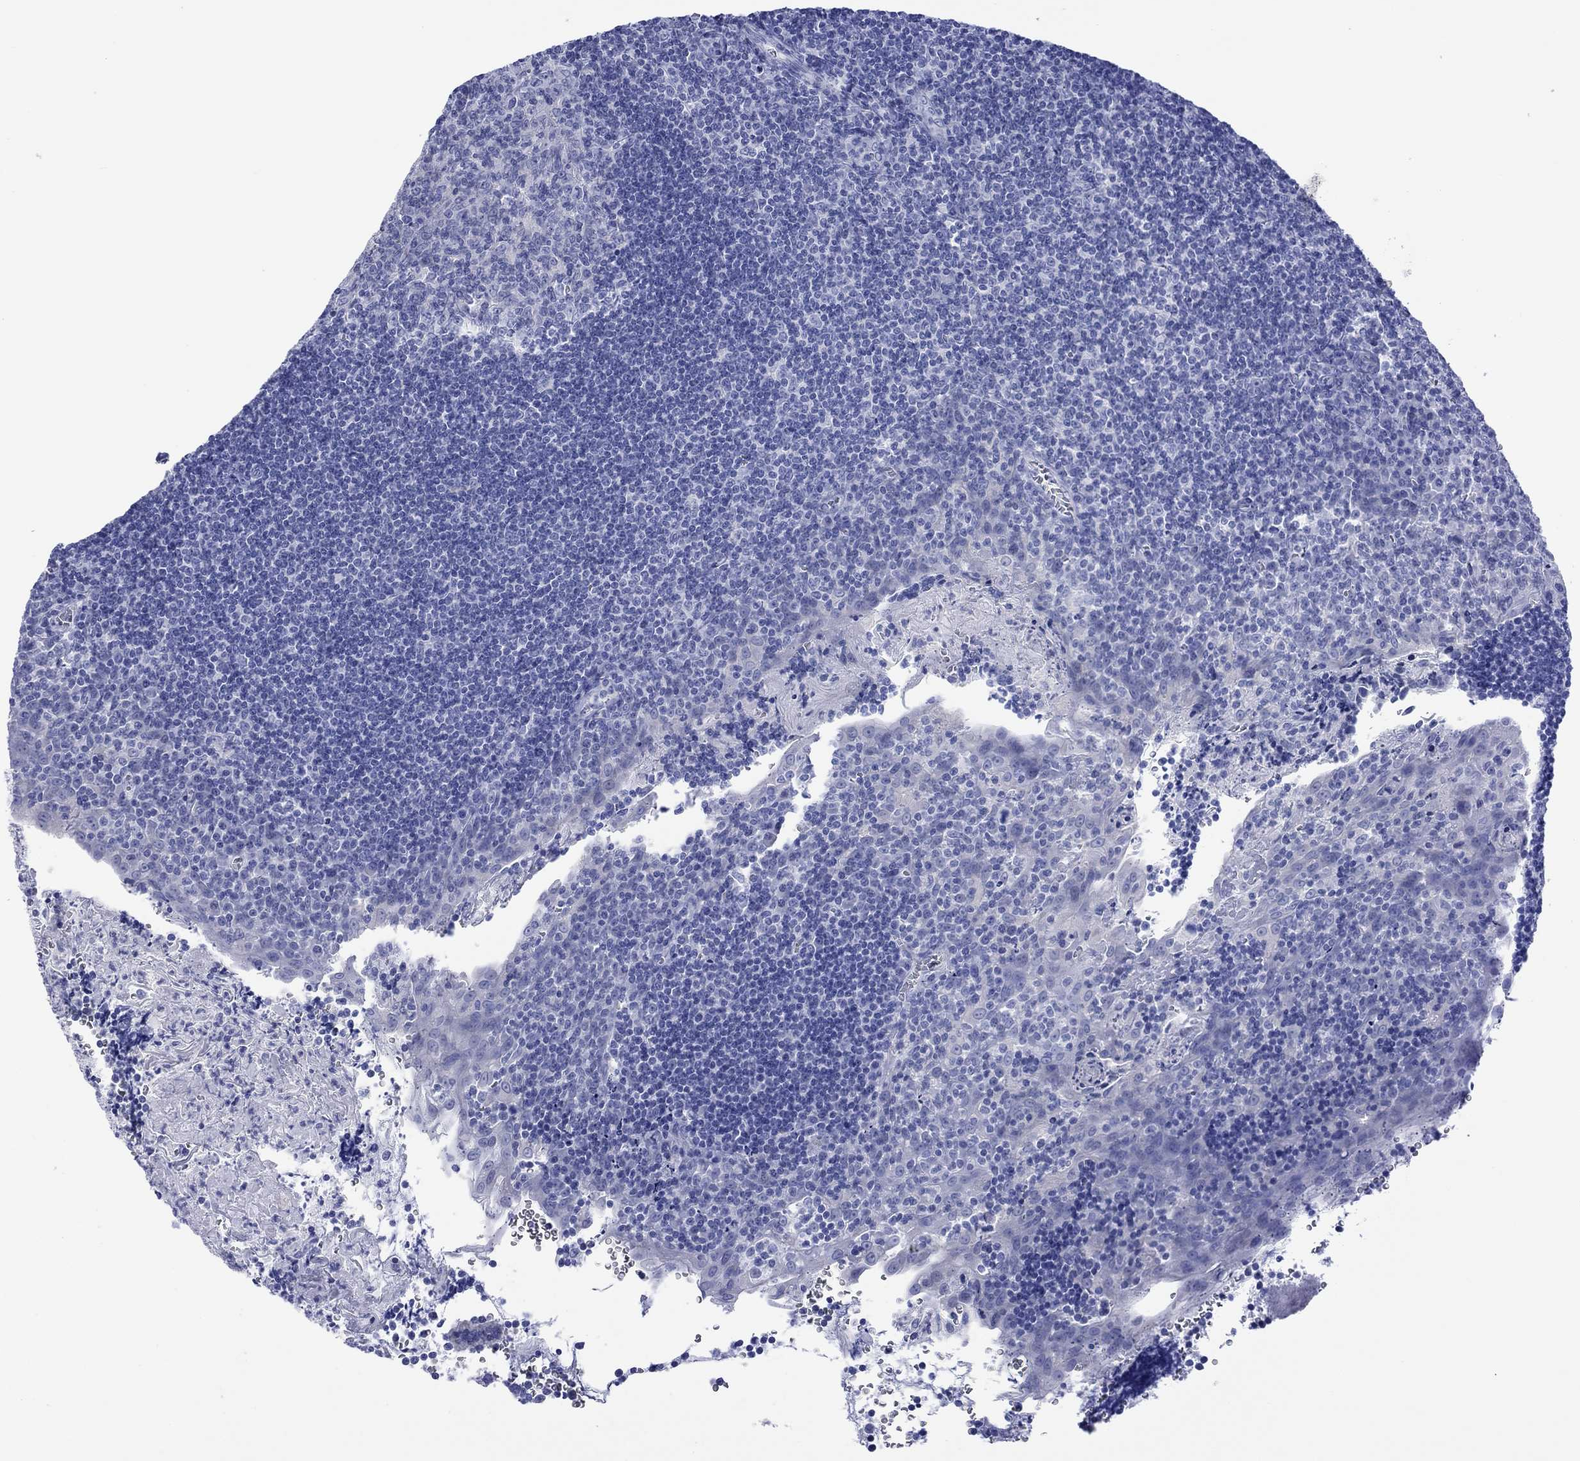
{"staining": {"intensity": "negative", "quantity": "none", "location": "none"}, "tissue": "tonsil", "cell_type": "Germinal center cells", "image_type": "normal", "snomed": [{"axis": "morphology", "description": "Normal tissue, NOS"}, {"axis": "morphology", "description": "Inflammation, NOS"}, {"axis": "topography", "description": "Tonsil"}], "caption": "Immunohistochemistry micrograph of unremarkable tonsil: tonsil stained with DAB (3,3'-diaminobenzidine) reveals no significant protein expression in germinal center cells.", "gene": "MLANA", "patient": {"sex": "female", "age": 31}}